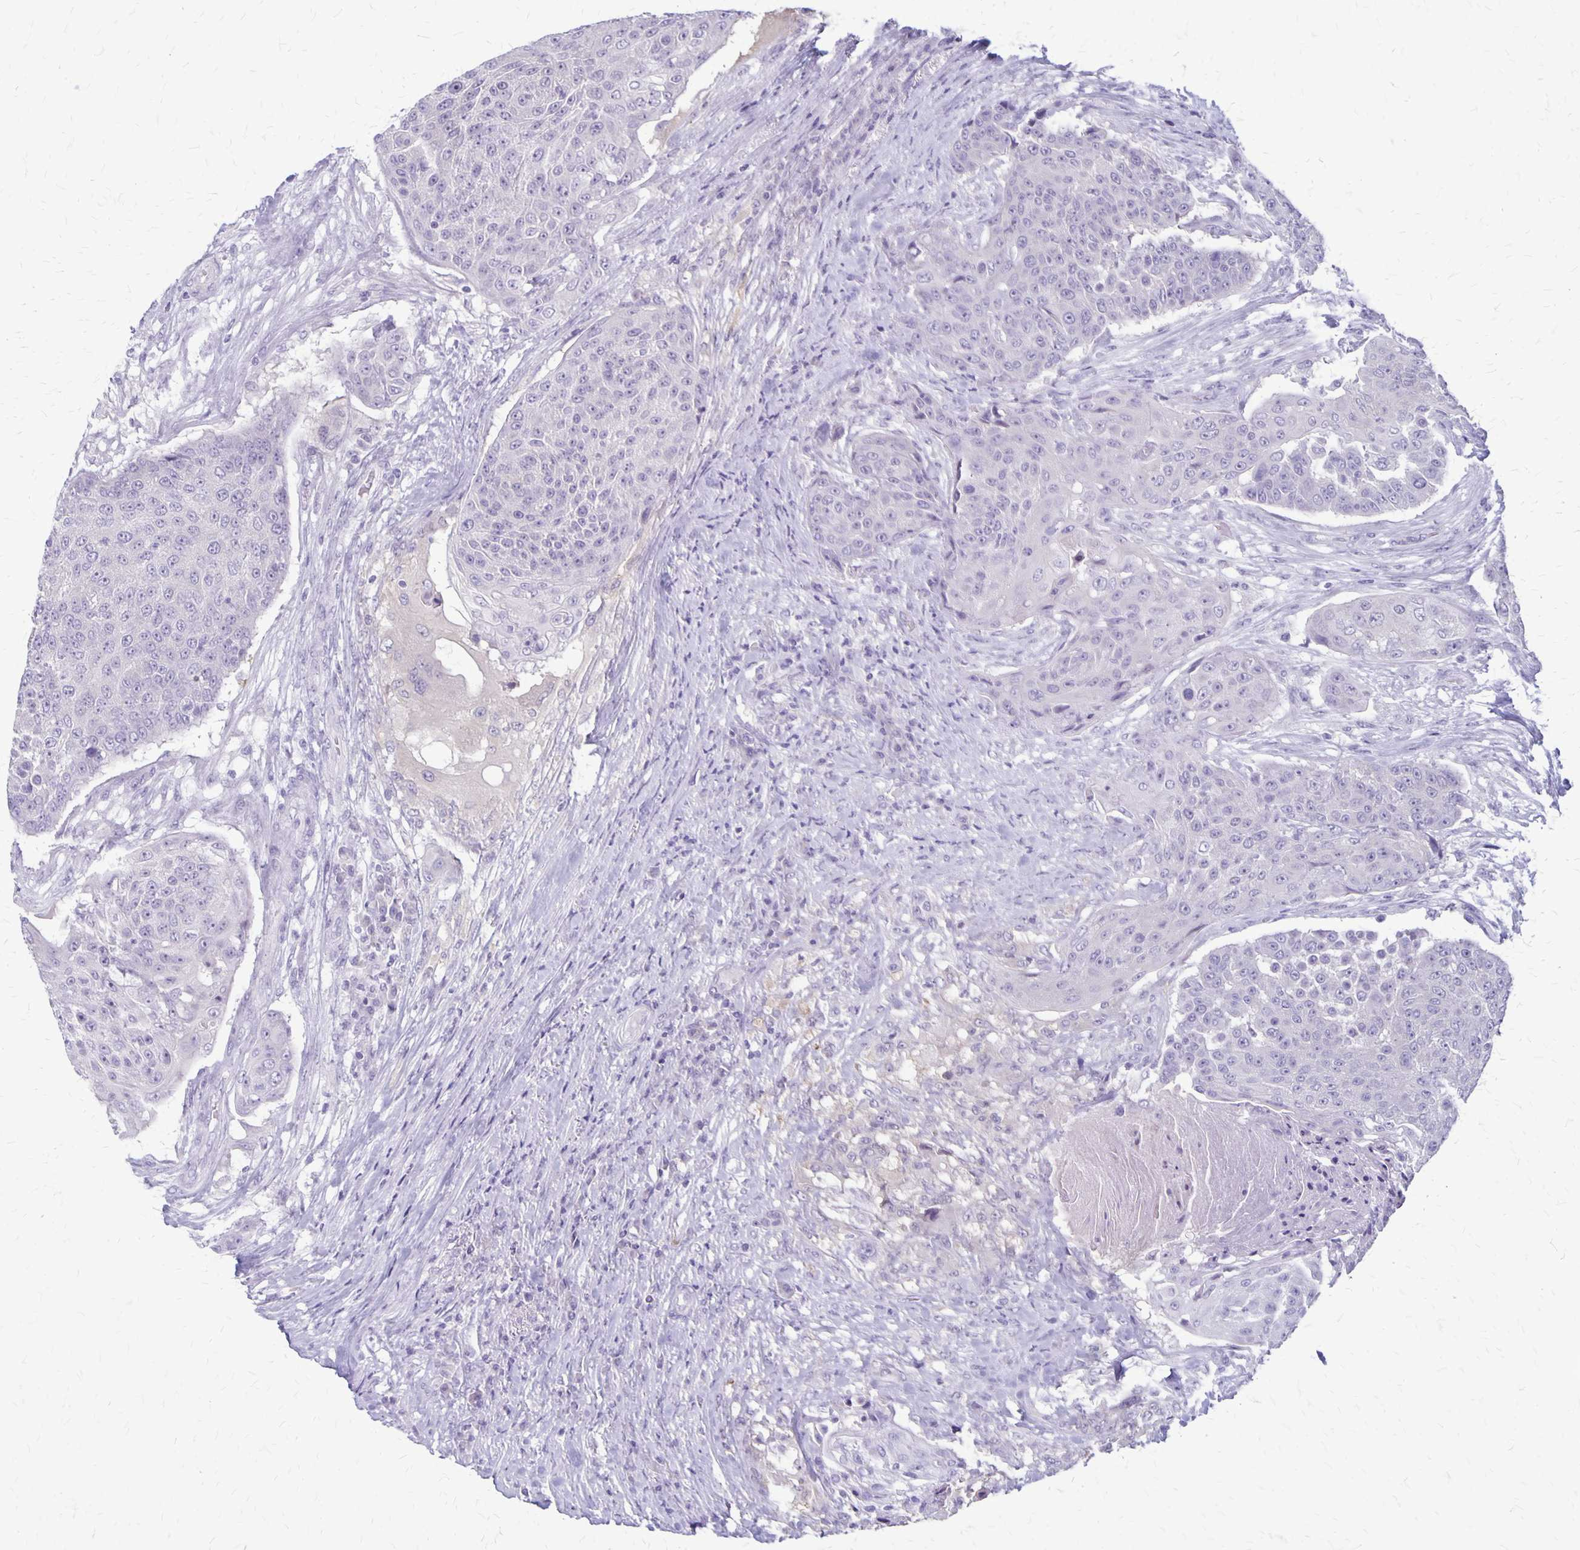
{"staining": {"intensity": "negative", "quantity": "none", "location": "none"}, "tissue": "urothelial cancer", "cell_type": "Tumor cells", "image_type": "cancer", "snomed": [{"axis": "morphology", "description": "Urothelial carcinoma, High grade"}, {"axis": "topography", "description": "Urinary bladder"}], "caption": "An immunohistochemistry histopathology image of urothelial carcinoma (high-grade) is shown. There is no staining in tumor cells of urothelial carcinoma (high-grade). (DAB (3,3'-diaminobenzidine) immunohistochemistry (IHC) visualized using brightfield microscopy, high magnification).", "gene": "PLXNB3", "patient": {"sex": "female", "age": 63}}